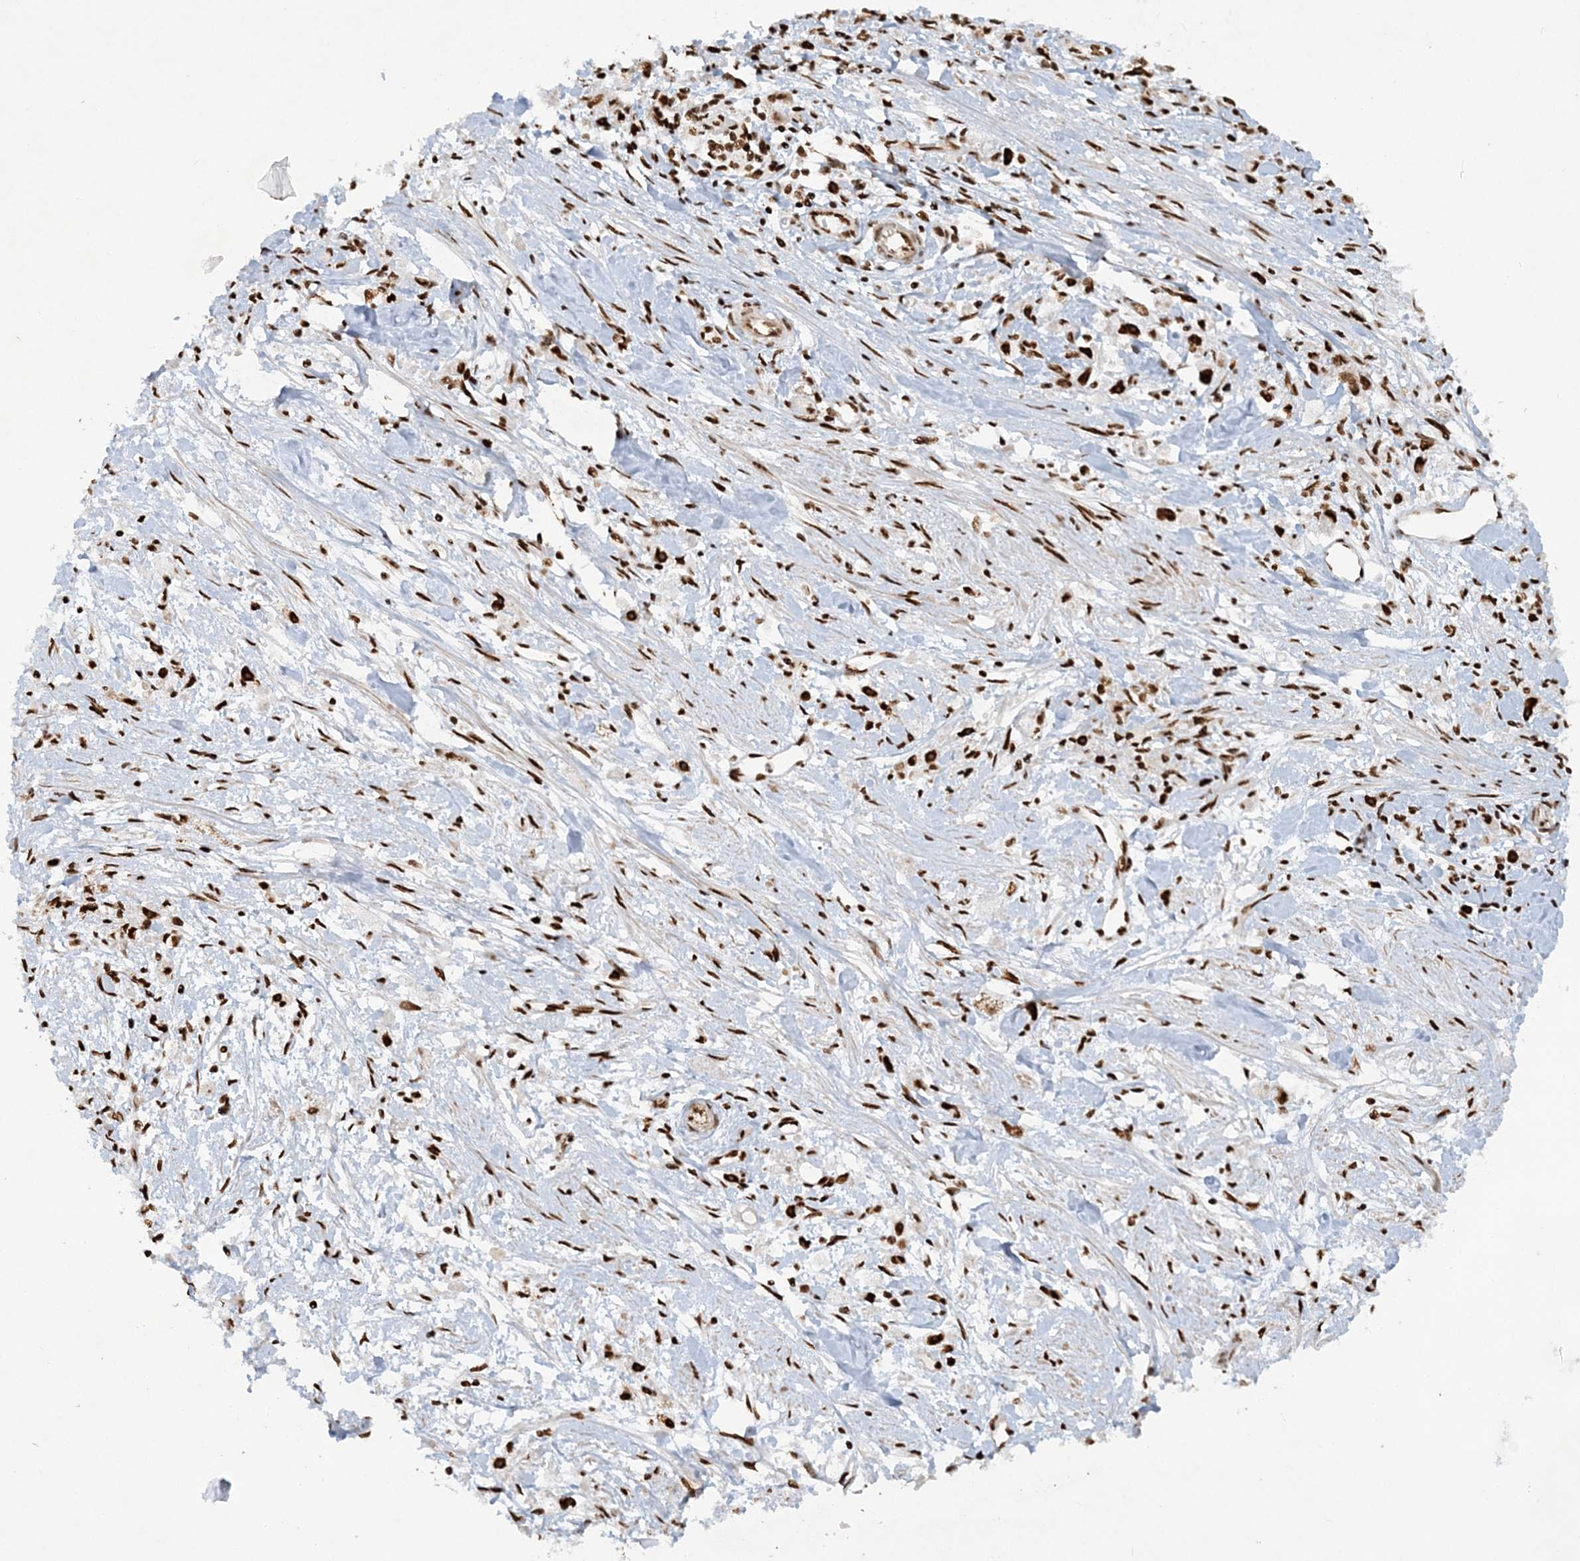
{"staining": {"intensity": "strong", "quantity": ">75%", "location": "nuclear"}, "tissue": "stomach cancer", "cell_type": "Tumor cells", "image_type": "cancer", "snomed": [{"axis": "morphology", "description": "Adenocarcinoma, NOS"}, {"axis": "topography", "description": "Stomach"}], "caption": "The micrograph exhibits immunohistochemical staining of adenocarcinoma (stomach). There is strong nuclear staining is appreciated in about >75% of tumor cells.", "gene": "DELE1", "patient": {"sex": "female", "age": 59}}